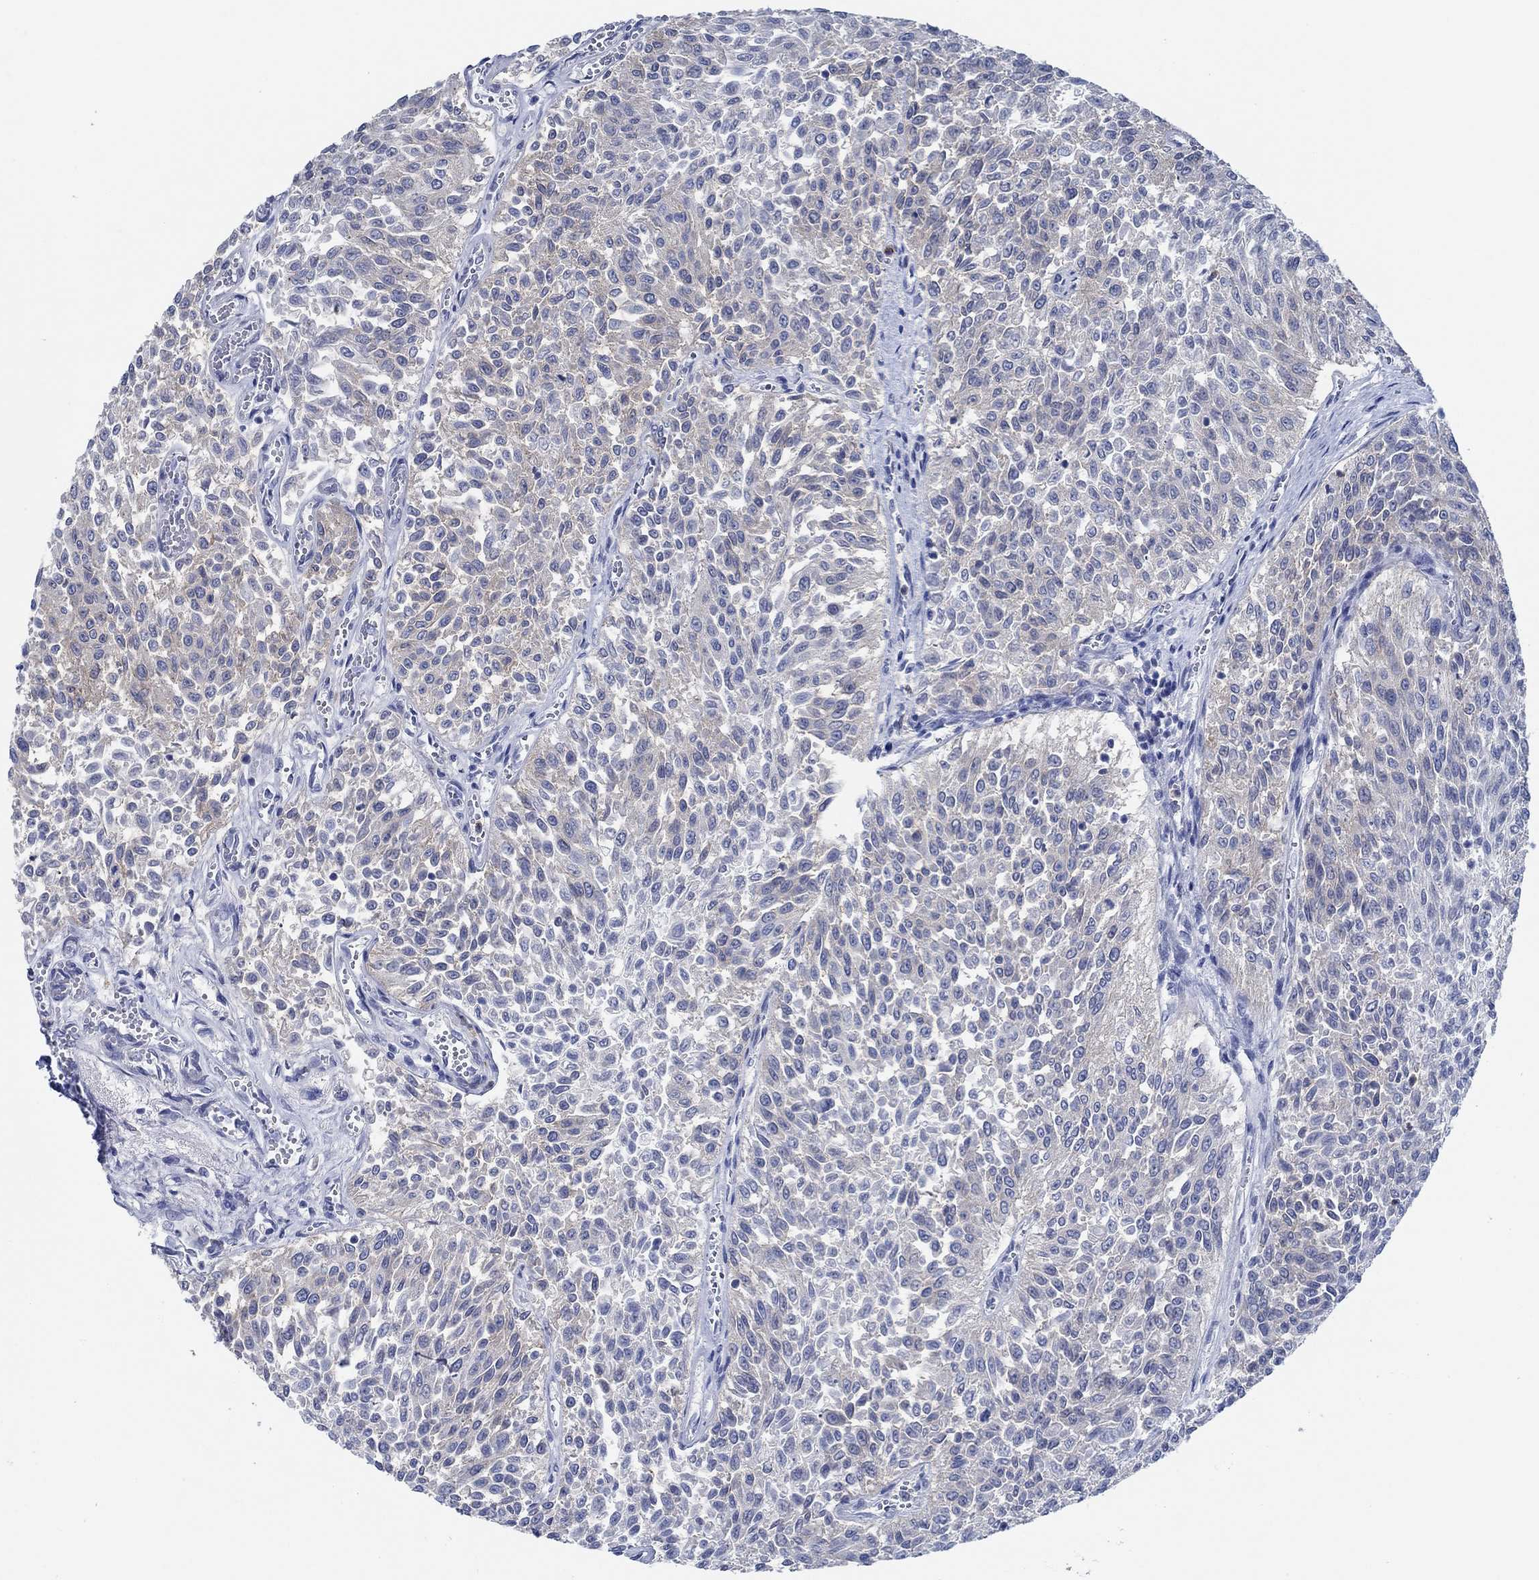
{"staining": {"intensity": "weak", "quantity": "<25%", "location": "cytoplasmic/membranous"}, "tissue": "urothelial cancer", "cell_type": "Tumor cells", "image_type": "cancer", "snomed": [{"axis": "morphology", "description": "Urothelial carcinoma, Low grade"}, {"axis": "topography", "description": "Urinary bladder"}], "caption": "This is an immunohistochemistry (IHC) image of human urothelial cancer. There is no expression in tumor cells.", "gene": "ZNF671", "patient": {"sex": "male", "age": 78}}